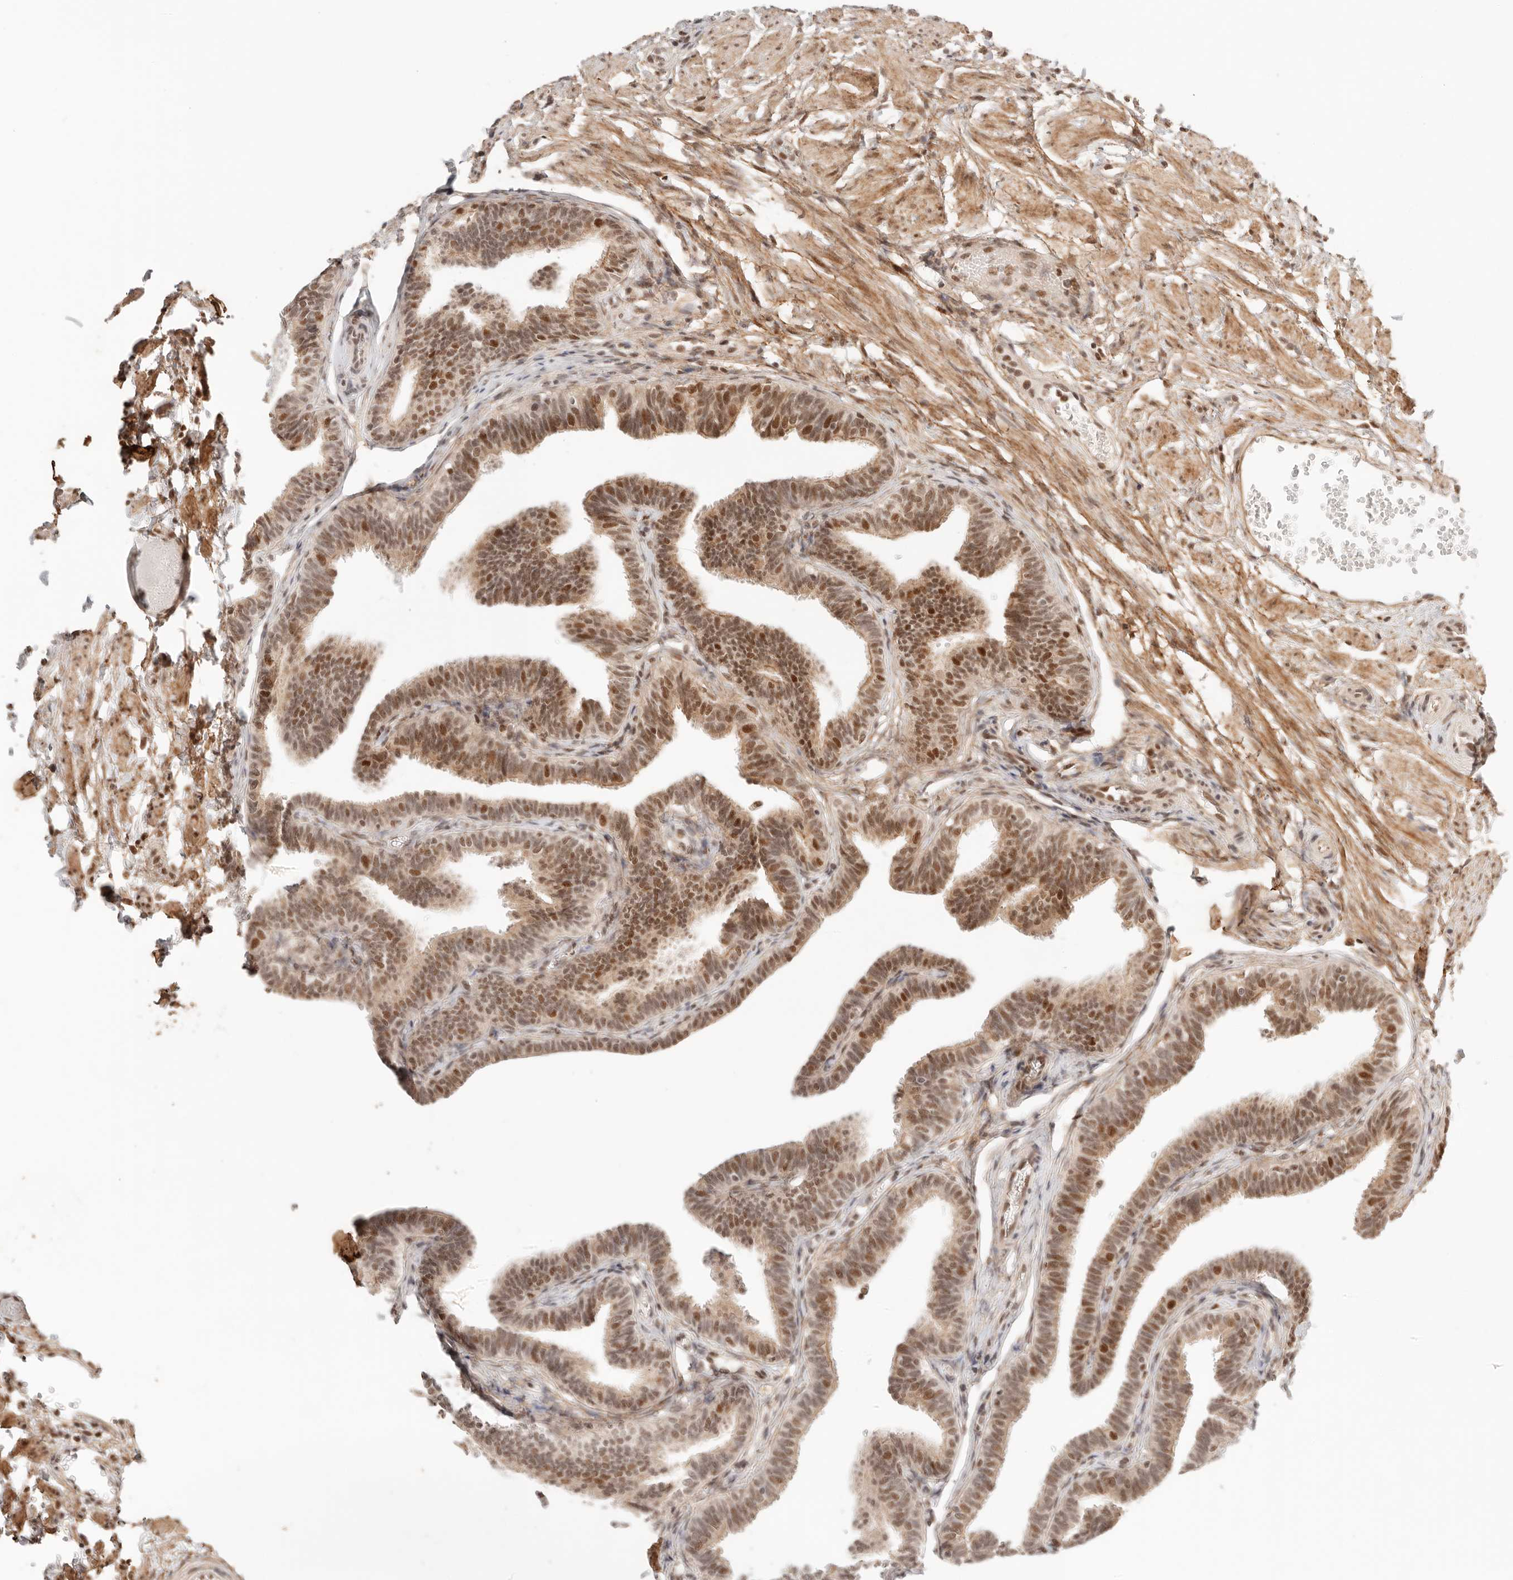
{"staining": {"intensity": "strong", "quantity": ">75%", "location": "nuclear"}, "tissue": "fallopian tube", "cell_type": "Glandular cells", "image_type": "normal", "snomed": [{"axis": "morphology", "description": "Normal tissue, NOS"}, {"axis": "topography", "description": "Fallopian tube"}, {"axis": "topography", "description": "Ovary"}], "caption": "This image demonstrates benign fallopian tube stained with immunohistochemistry (IHC) to label a protein in brown. The nuclear of glandular cells show strong positivity for the protein. Nuclei are counter-stained blue.", "gene": "GTF2E2", "patient": {"sex": "female", "age": 23}}